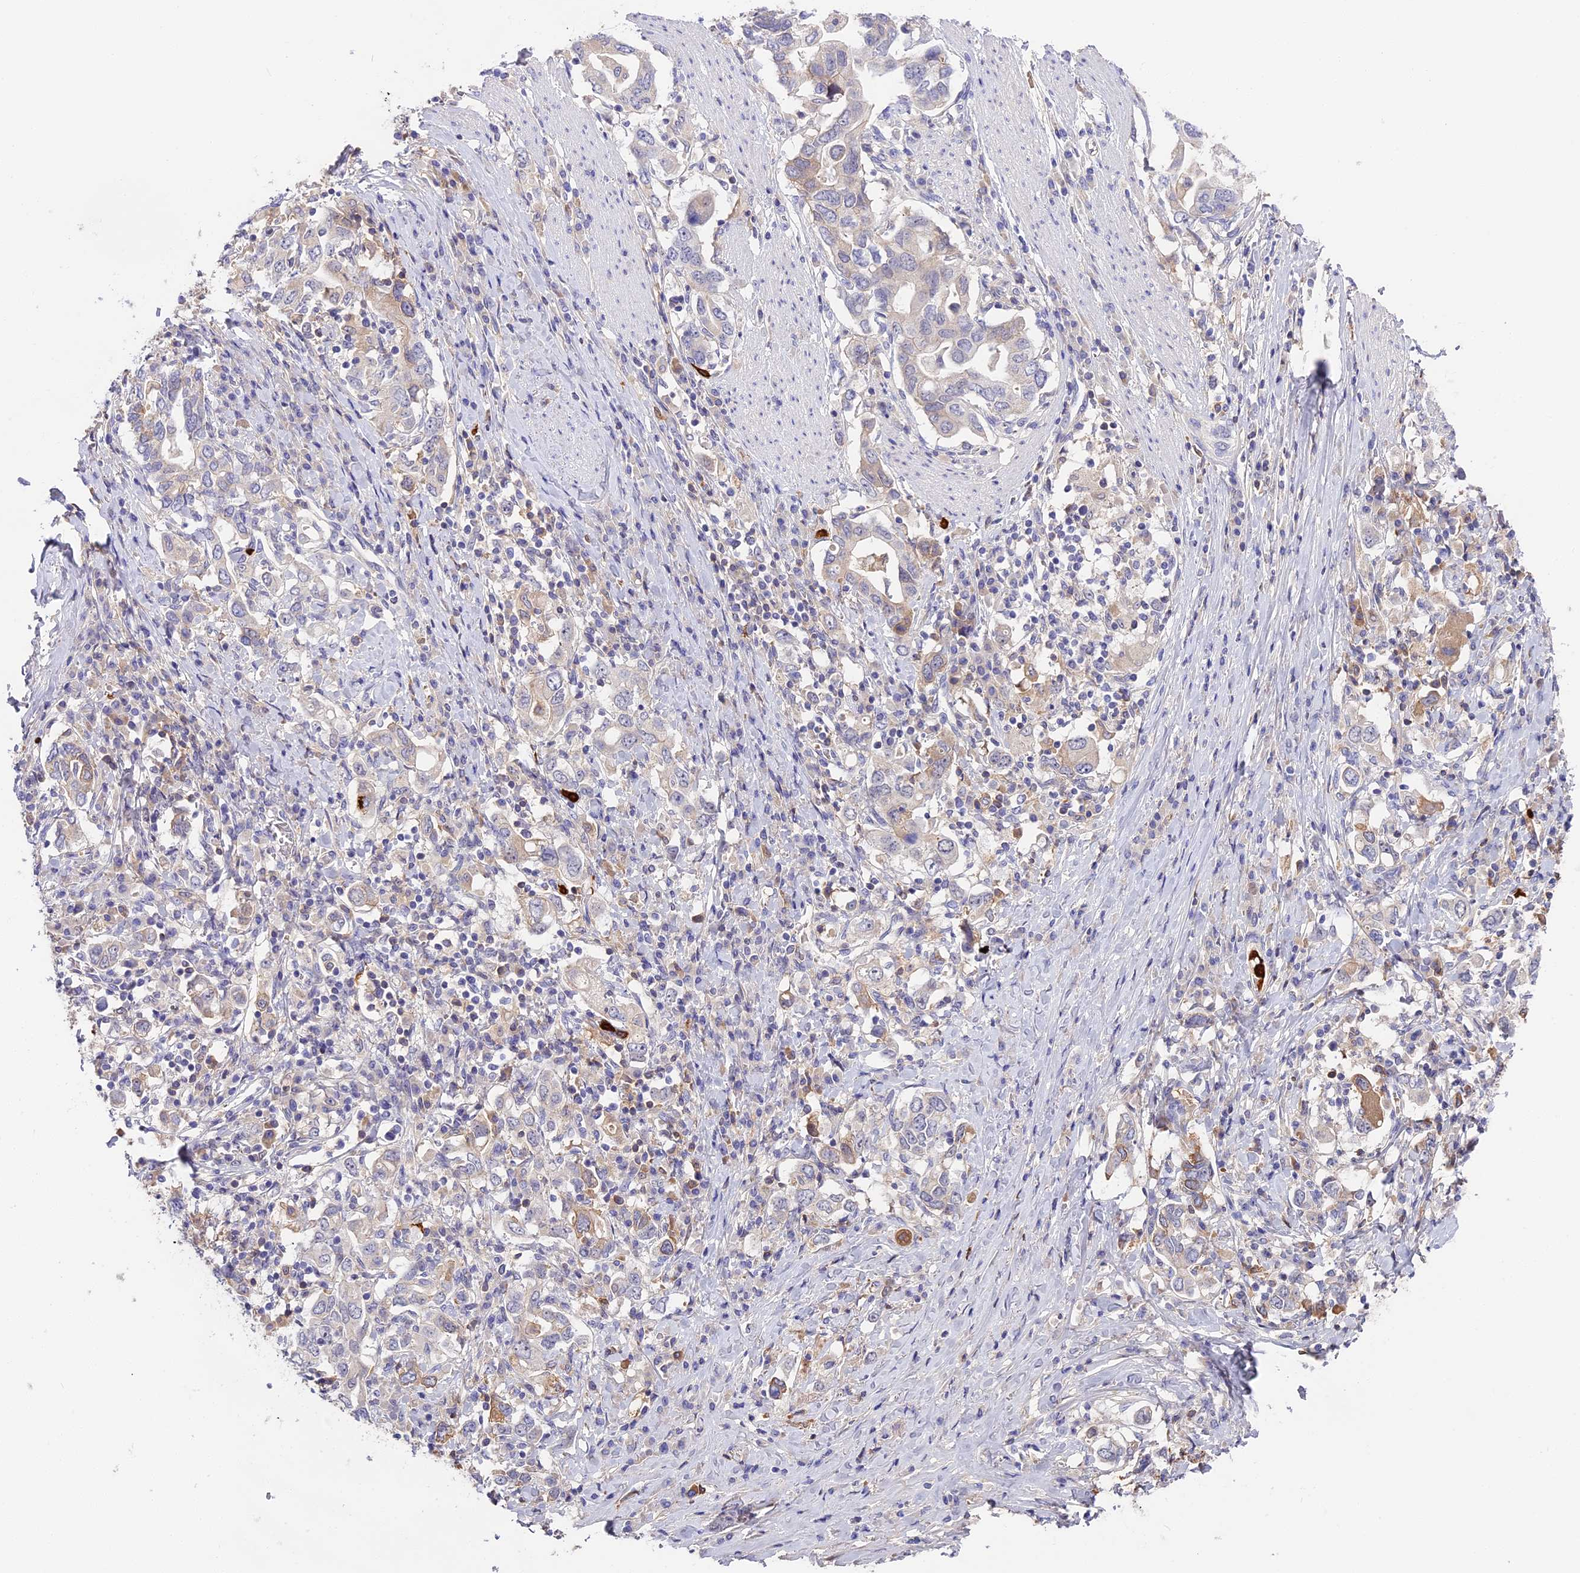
{"staining": {"intensity": "moderate", "quantity": "<25%", "location": "cytoplasmic/membranous"}, "tissue": "stomach cancer", "cell_type": "Tumor cells", "image_type": "cancer", "snomed": [{"axis": "morphology", "description": "Adenocarcinoma, NOS"}, {"axis": "topography", "description": "Stomach, upper"}, {"axis": "topography", "description": "Stomach"}], "caption": "Human stomach cancer stained with a protein marker reveals moderate staining in tumor cells.", "gene": "ADGRD1", "patient": {"sex": "male", "age": 62}}